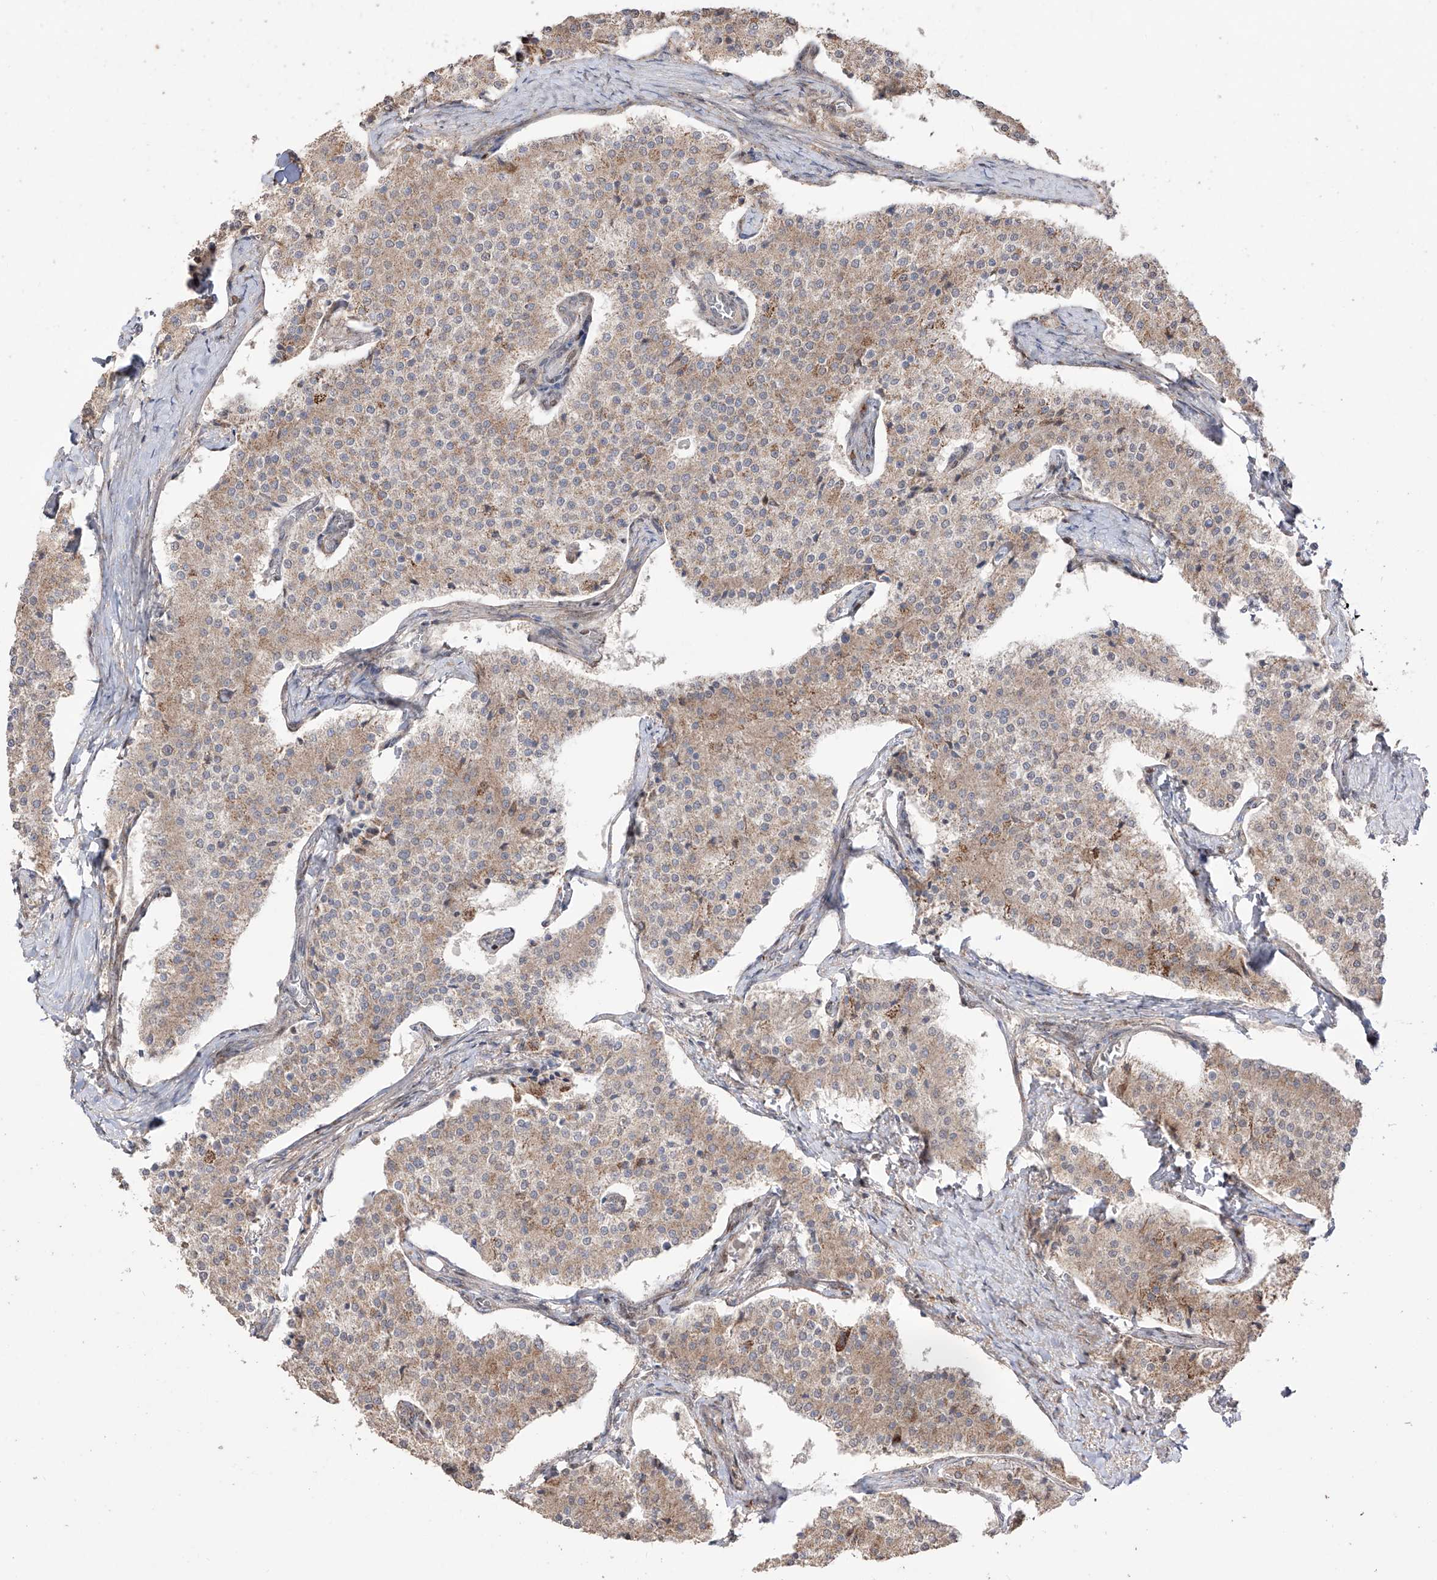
{"staining": {"intensity": "weak", "quantity": ">75%", "location": "cytoplasmic/membranous"}, "tissue": "carcinoid", "cell_type": "Tumor cells", "image_type": "cancer", "snomed": [{"axis": "morphology", "description": "Carcinoid, malignant, NOS"}, {"axis": "topography", "description": "Colon"}], "caption": "Immunohistochemical staining of human carcinoid displays low levels of weak cytoplasmic/membranous protein staining in about >75% of tumor cells. The staining was performed using DAB (3,3'-diaminobenzidine) to visualize the protein expression in brown, while the nuclei were stained in blue with hematoxylin (Magnification: 20x).", "gene": "YKT6", "patient": {"sex": "female", "age": 52}}